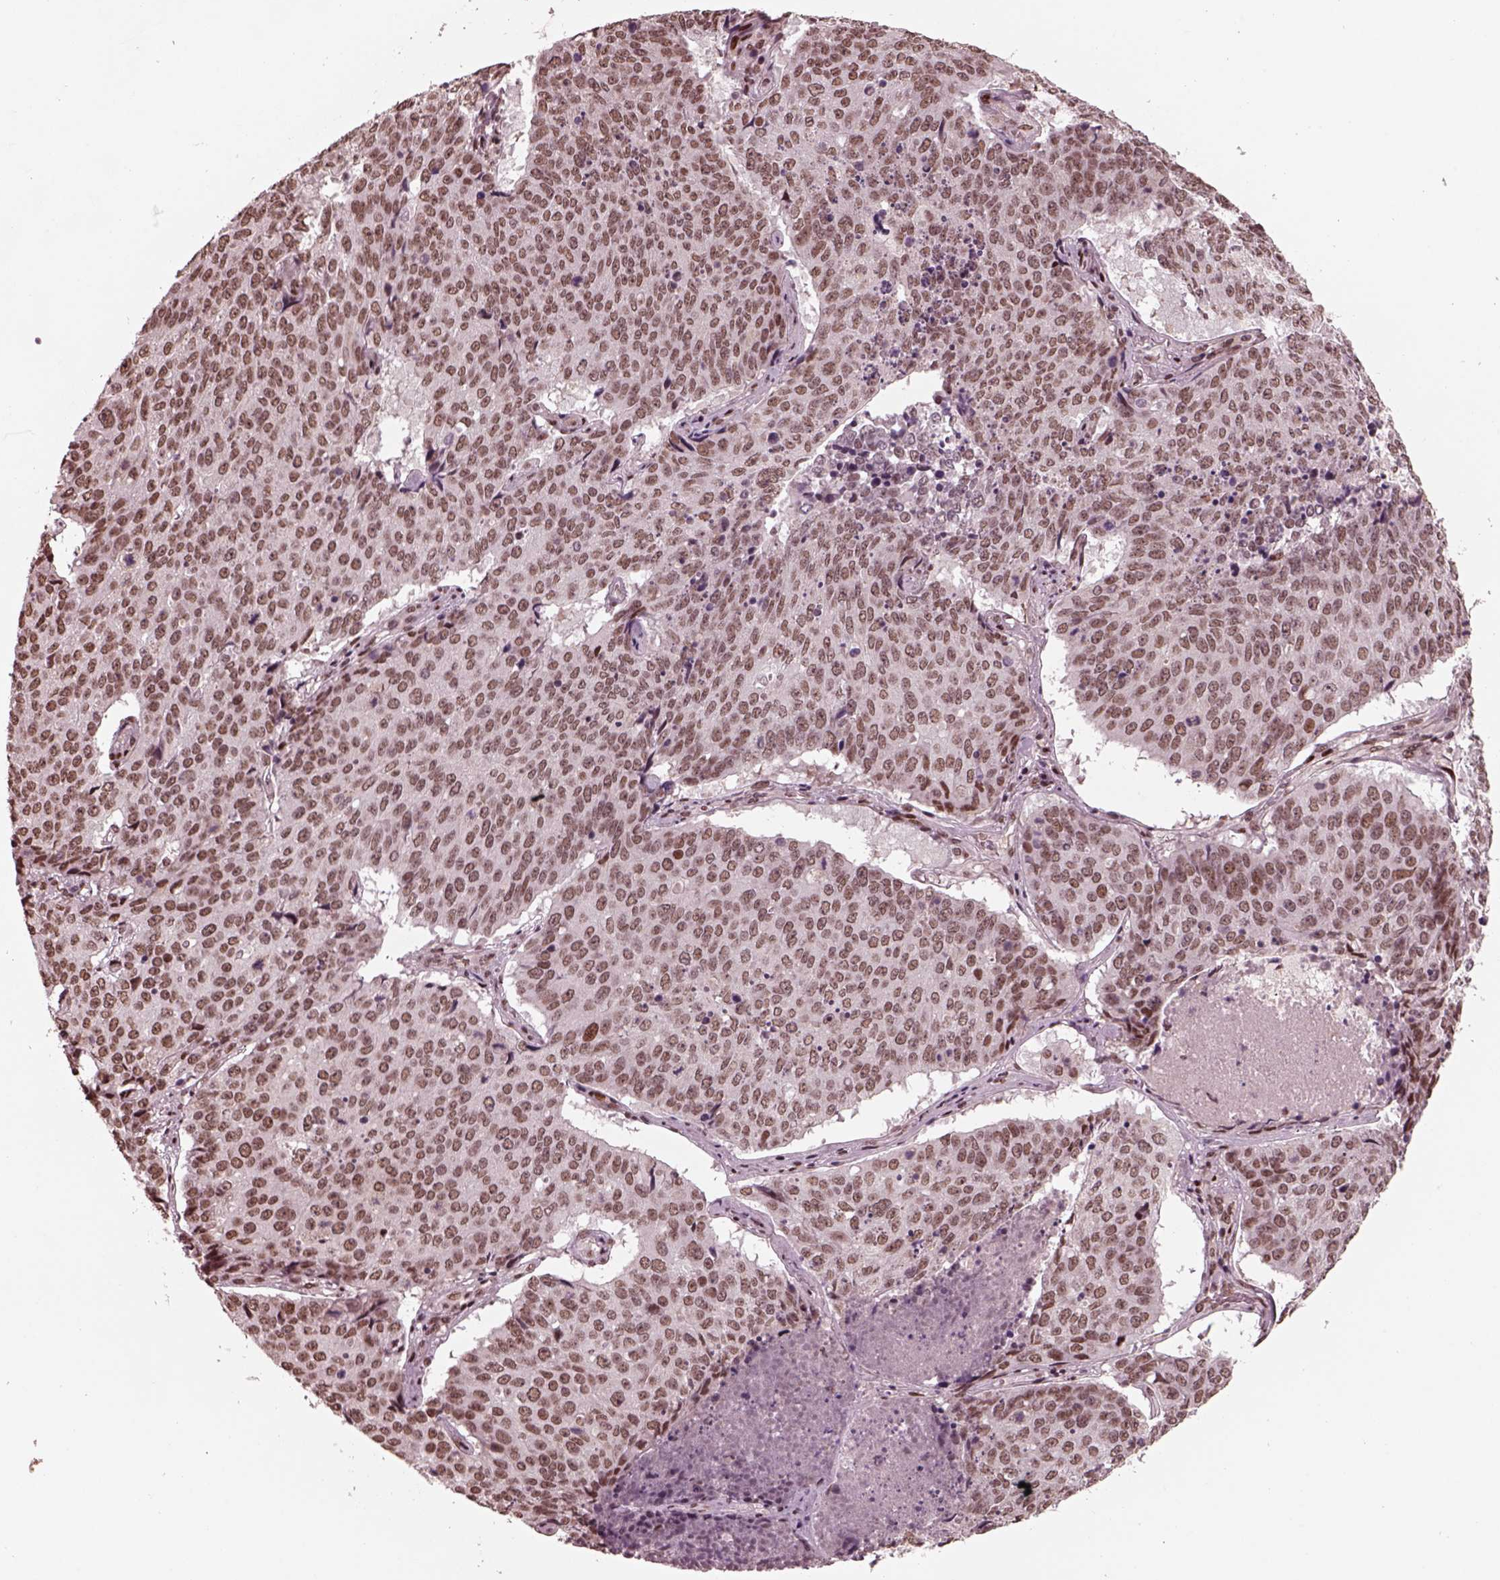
{"staining": {"intensity": "moderate", "quantity": "25%-75%", "location": "nuclear"}, "tissue": "lung cancer", "cell_type": "Tumor cells", "image_type": "cancer", "snomed": [{"axis": "morphology", "description": "Normal tissue, NOS"}, {"axis": "morphology", "description": "Squamous cell carcinoma, NOS"}, {"axis": "topography", "description": "Bronchus"}, {"axis": "topography", "description": "Lung"}], "caption": "This histopathology image reveals immunohistochemistry (IHC) staining of lung cancer (squamous cell carcinoma), with medium moderate nuclear positivity in approximately 25%-75% of tumor cells.", "gene": "NAP1L5", "patient": {"sex": "male", "age": 64}}